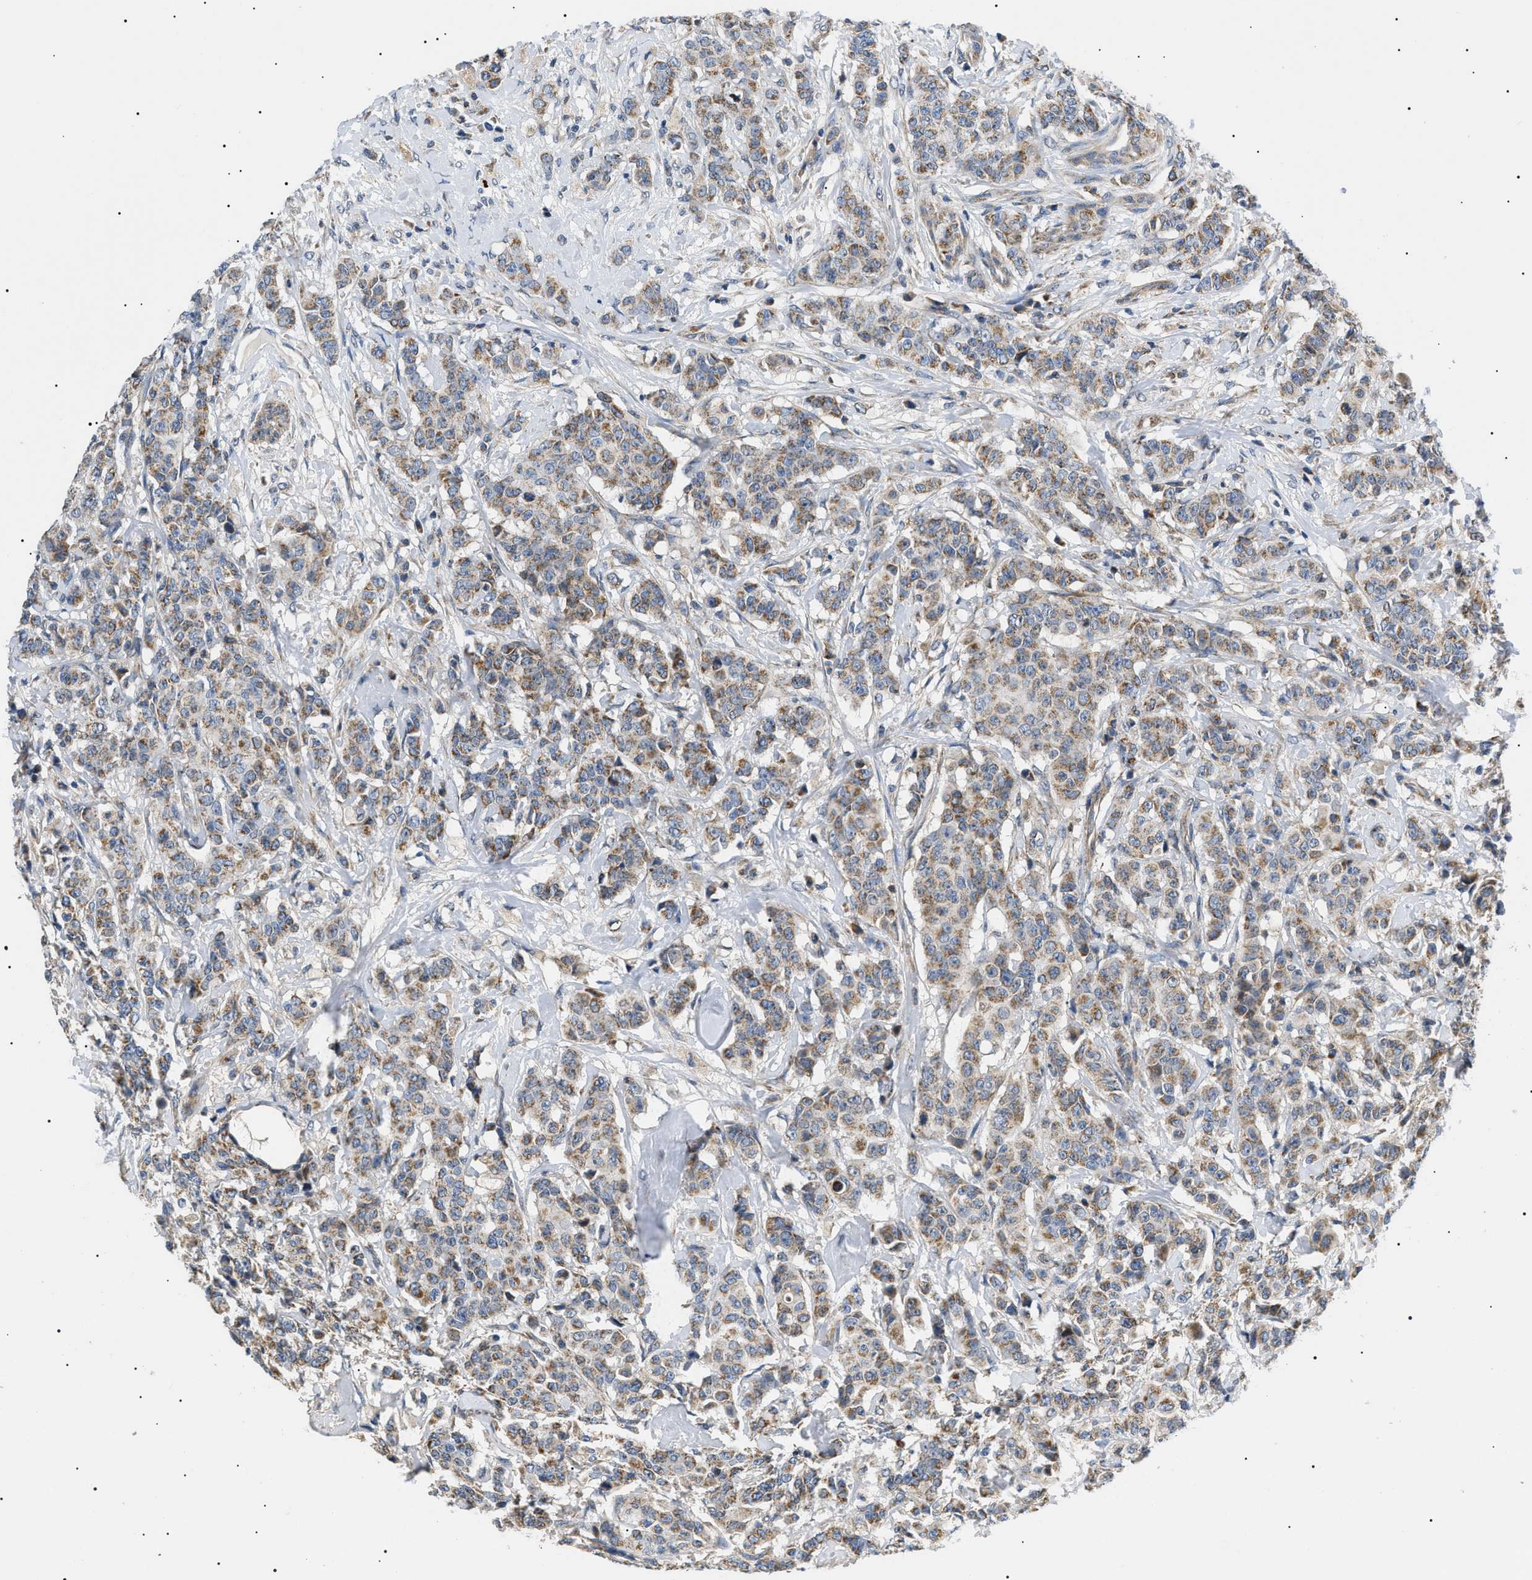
{"staining": {"intensity": "moderate", "quantity": ">75%", "location": "cytoplasmic/membranous"}, "tissue": "breast cancer", "cell_type": "Tumor cells", "image_type": "cancer", "snomed": [{"axis": "morphology", "description": "Normal tissue, NOS"}, {"axis": "morphology", "description": "Duct carcinoma"}, {"axis": "topography", "description": "Breast"}], "caption": "The immunohistochemical stain highlights moderate cytoplasmic/membranous expression in tumor cells of infiltrating ductal carcinoma (breast) tissue.", "gene": "TOMM6", "patient": {"sex": "female", "age": 40}}